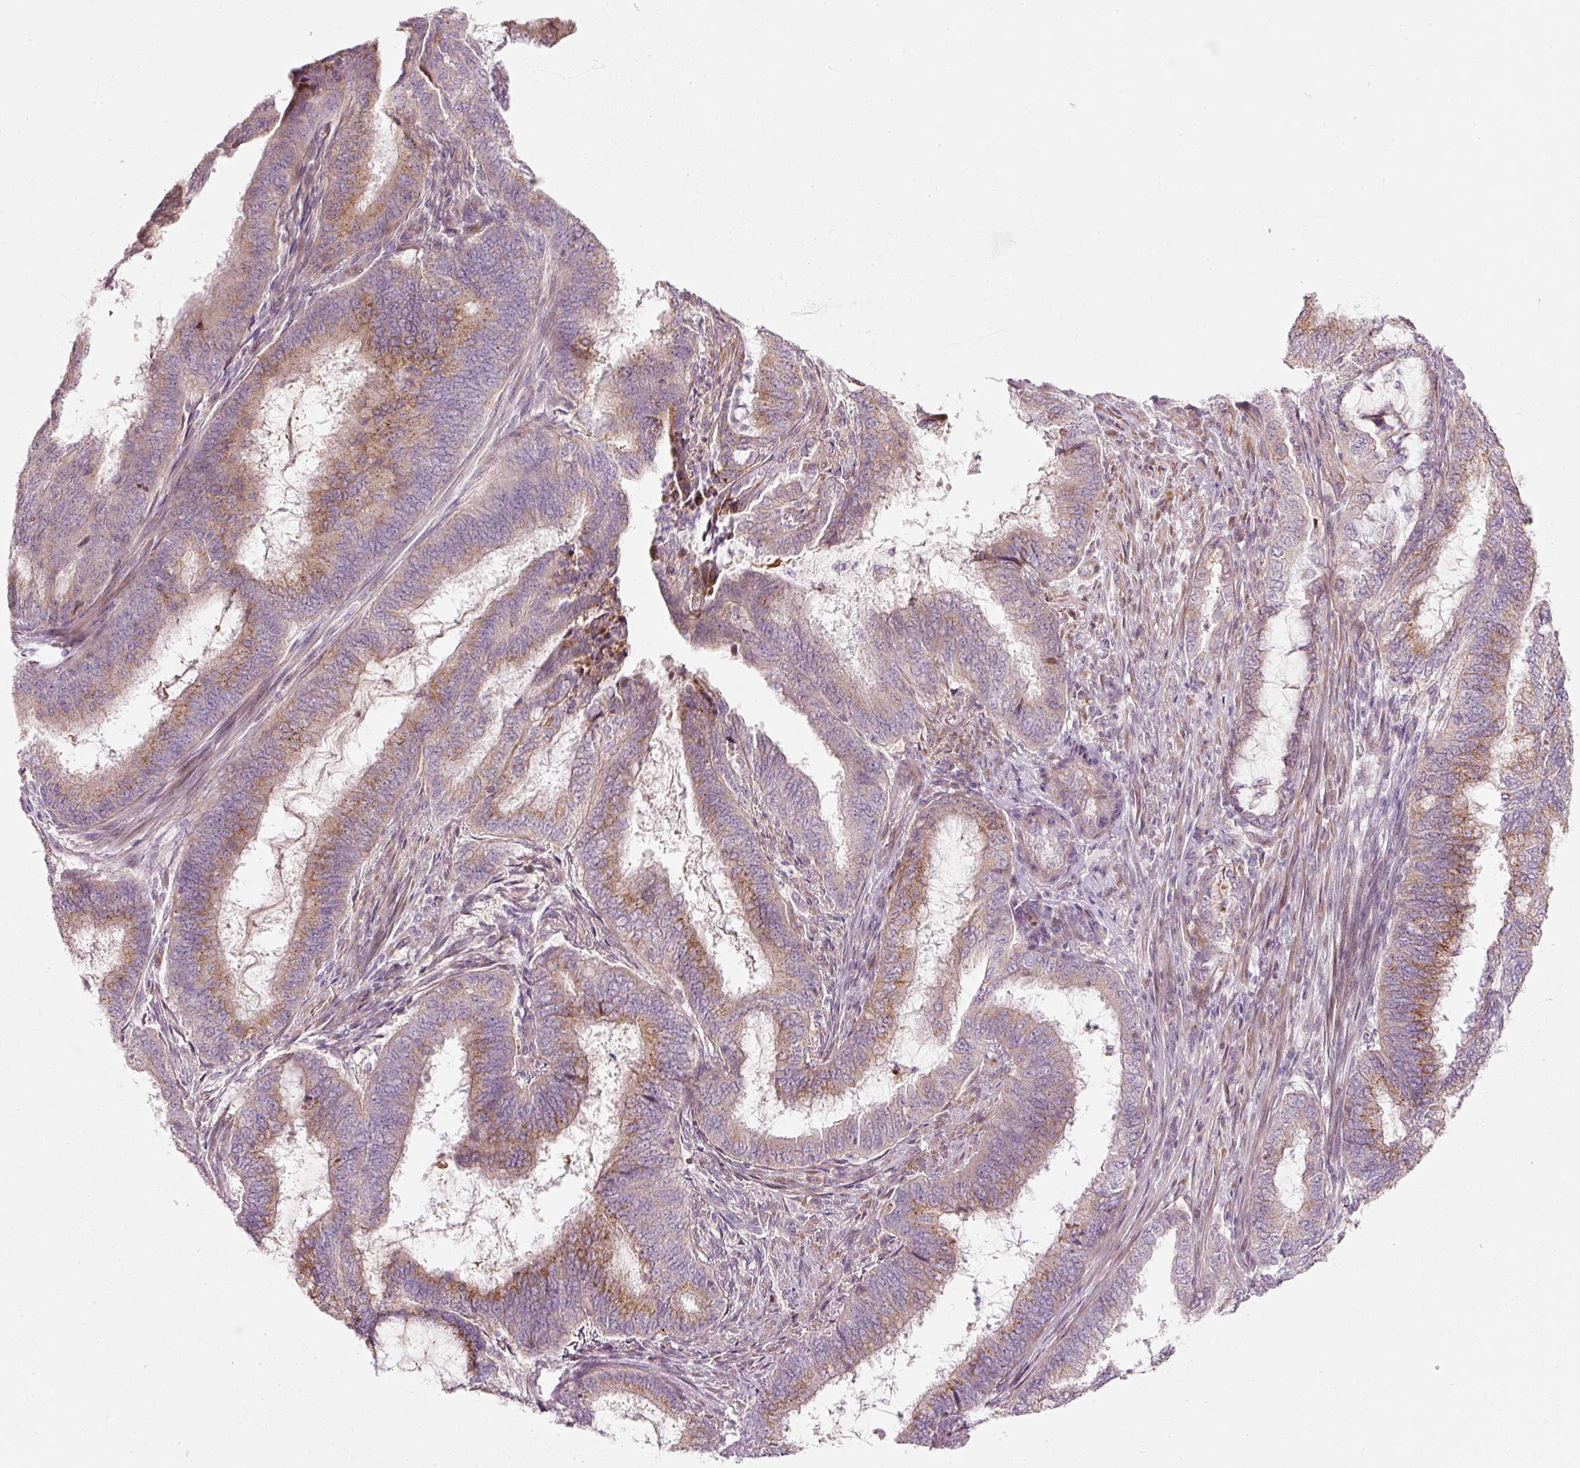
{"staining": {"intensity": "moderate", "quantity": "25%-75%", "location": "cytoplasmic/membranous"}, "tissue": "endometrial cancer", "cell_type": "Tumor cells", "image_type": "cancer", "snomed": [{"axis": "morphology", "description": "Adenocarcinoma, NOS"}, {"axis": "topography", "description": "Endometrium"}], "caption": "Immunohistochemistry (DAB (3,3'-diaminobenzidine)) staining of adenocarcinoma (endometrial) shows moderate cytoplasmic/membranous protein staining in about 25%-75% of tumor cells.", "gene": "SLC20A1", "patient": {"sex": "female", "age": 51}}